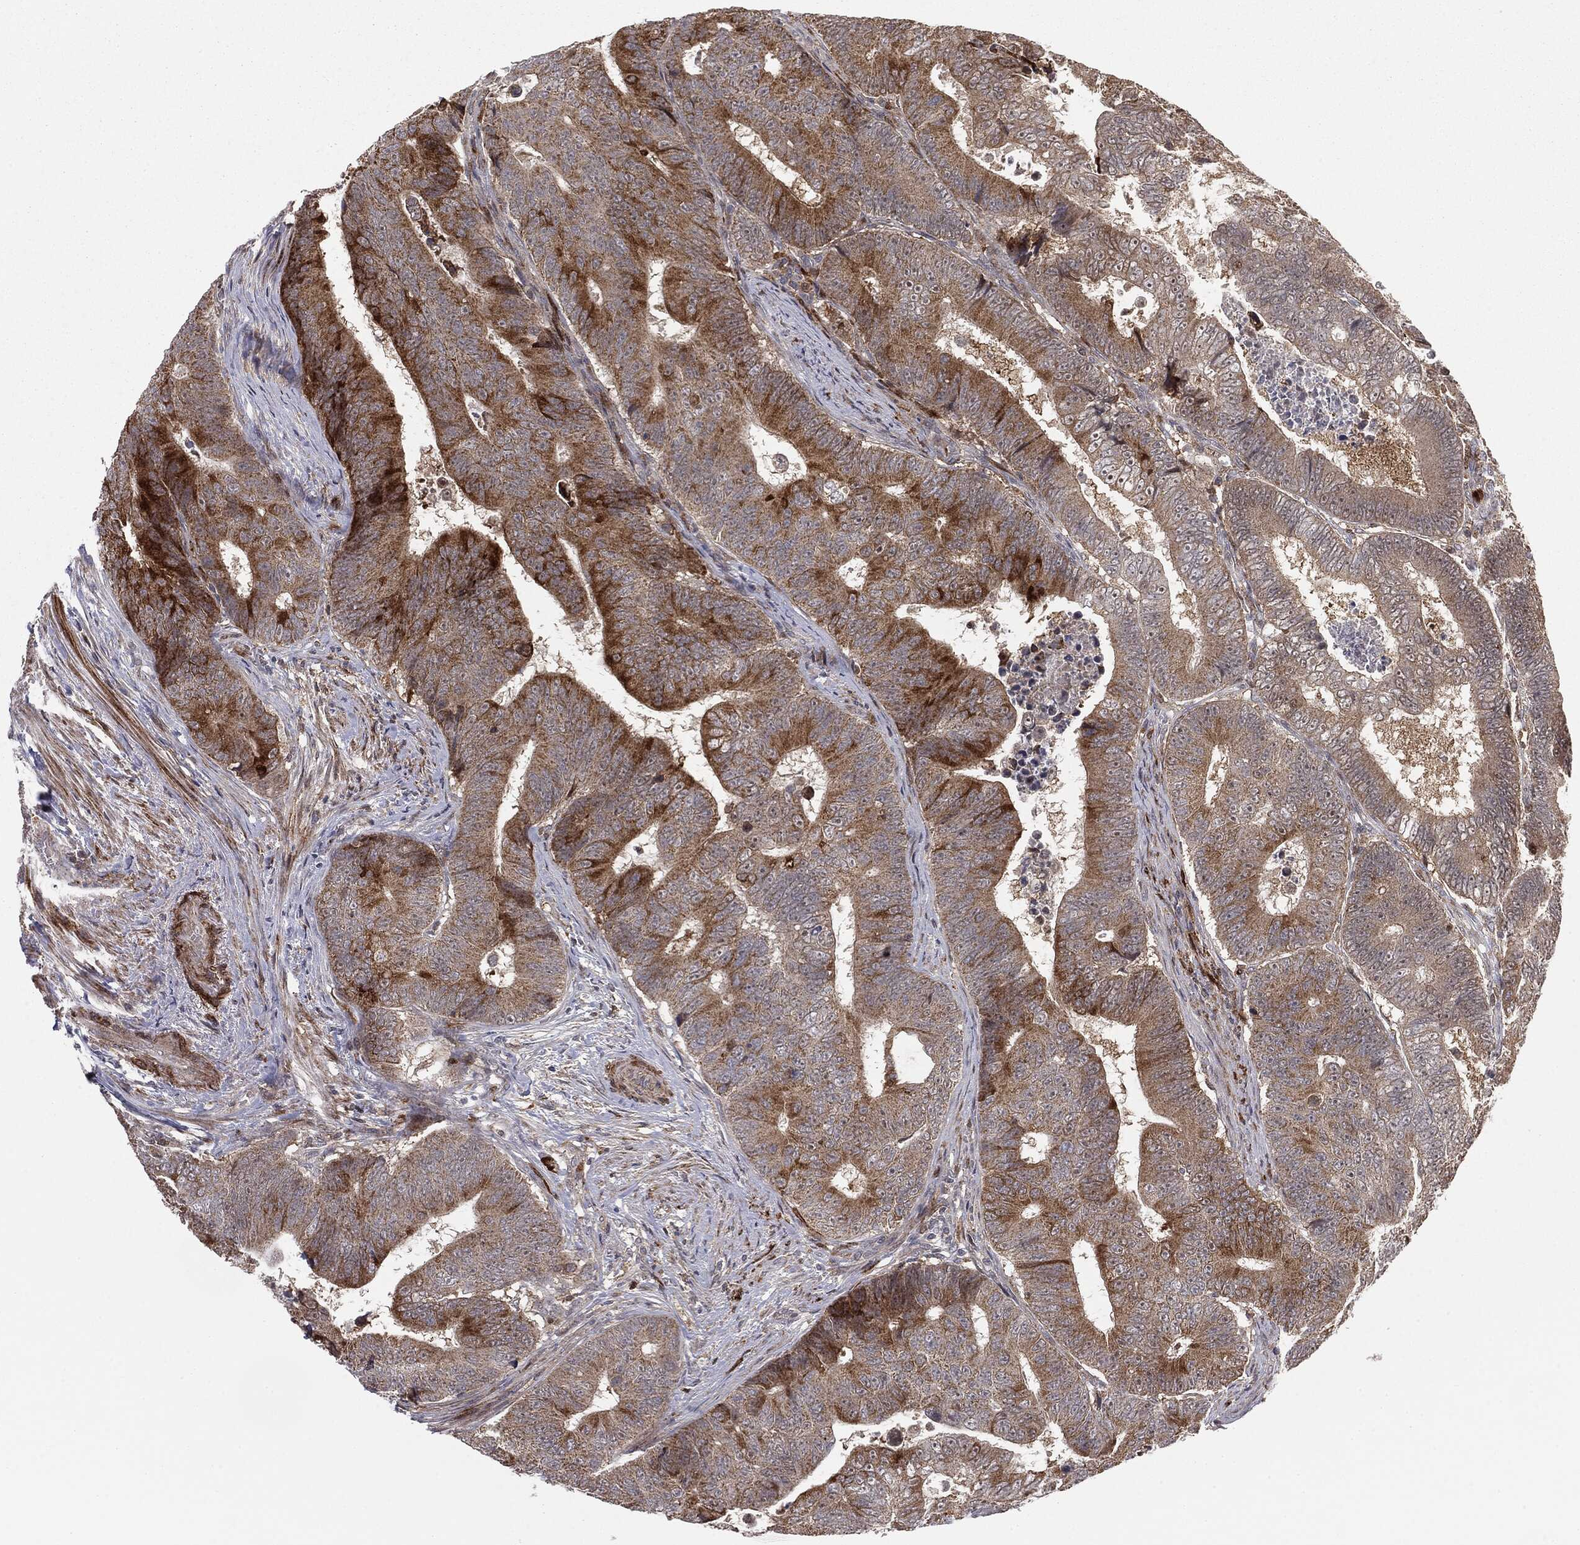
{"staining": {"intensity": "strong", "quantity": "25%-75%", "location": "cytoplasmic/membranous"}, "tissue": "colorectal cancer", "cell_type": "Tumor cells", "image_type": "cancer", "snomed": [{"axis": "morphology", "description": "Adenocarcinoma, NOS"}, {"axis": "topography", "description": "Colon"}], "caption": "Colorectal cancer stained for a protein reveals strong cytoplasmic/membranous positivity in tumor cells. (Stains: DAB (3,3'-diaminobenzidine) in brown, nuclei in blue, Microscopy: brightfield microscopy at high magnification).", "gene": "PTEN", "patient": {"sex": "female", "age": 48}}